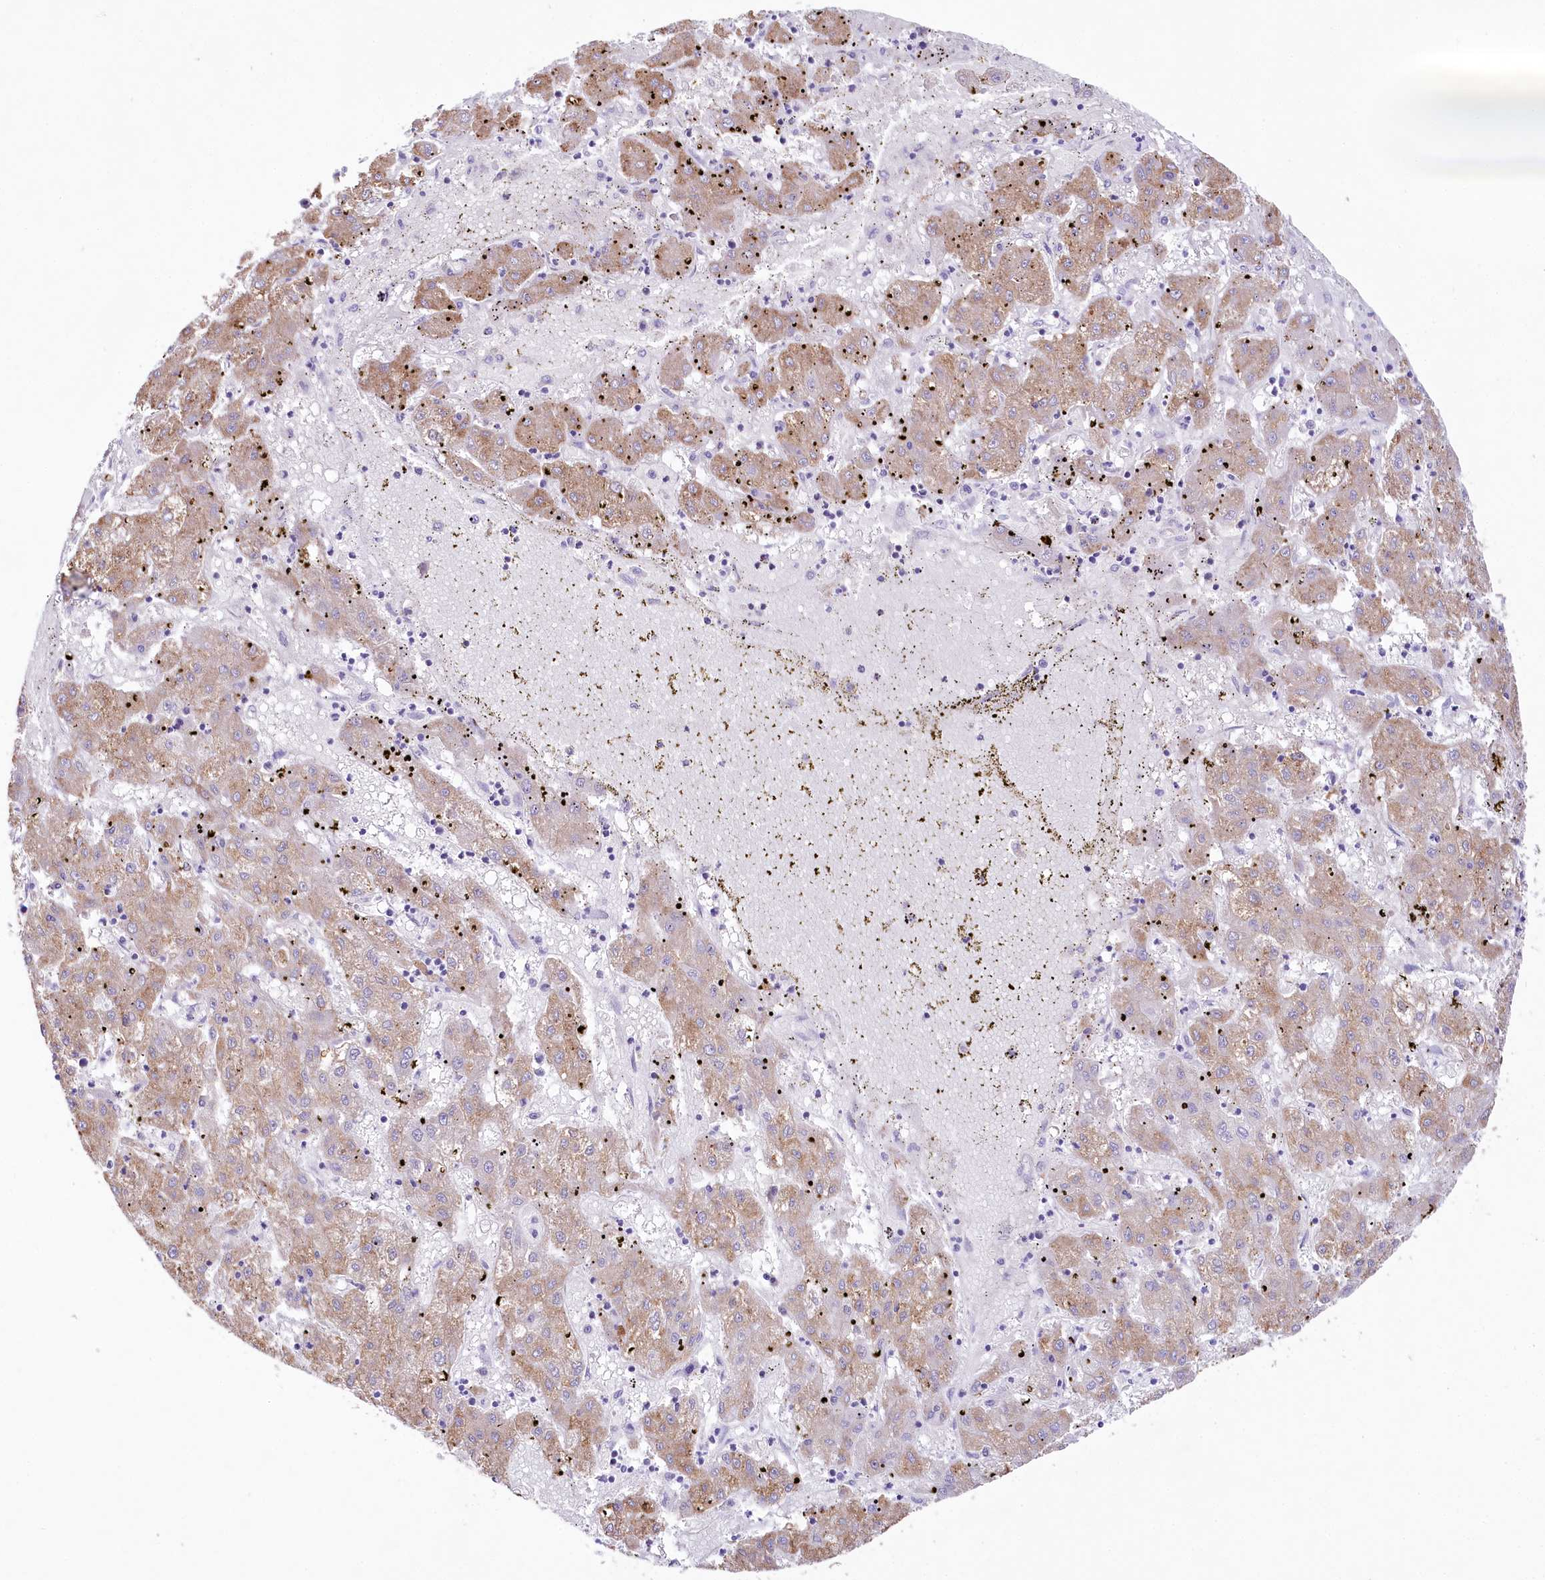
{"staining": {"intensity": "moderate", "quantity": "25%-75%", "location": "cytoplasmic/membranous"}, "tissue": "liver cancer", "cell_type": "Tumor cells", "image_type": "cancer", "snomed": [{"axis": "morphology", "description": "Carcinoma, Hepatocellular, NOS"}, {"axis": "topography", "description": "Liver"}], "caption": "A micrograph of human liver cancer (hepatocellular carcinoma) stained for a protein reveals moderate cytoplasmic/membranous brown staining in tumor cells.", "gene": "MYOZ1", "patient": {"sex": "male", "age": 72}}